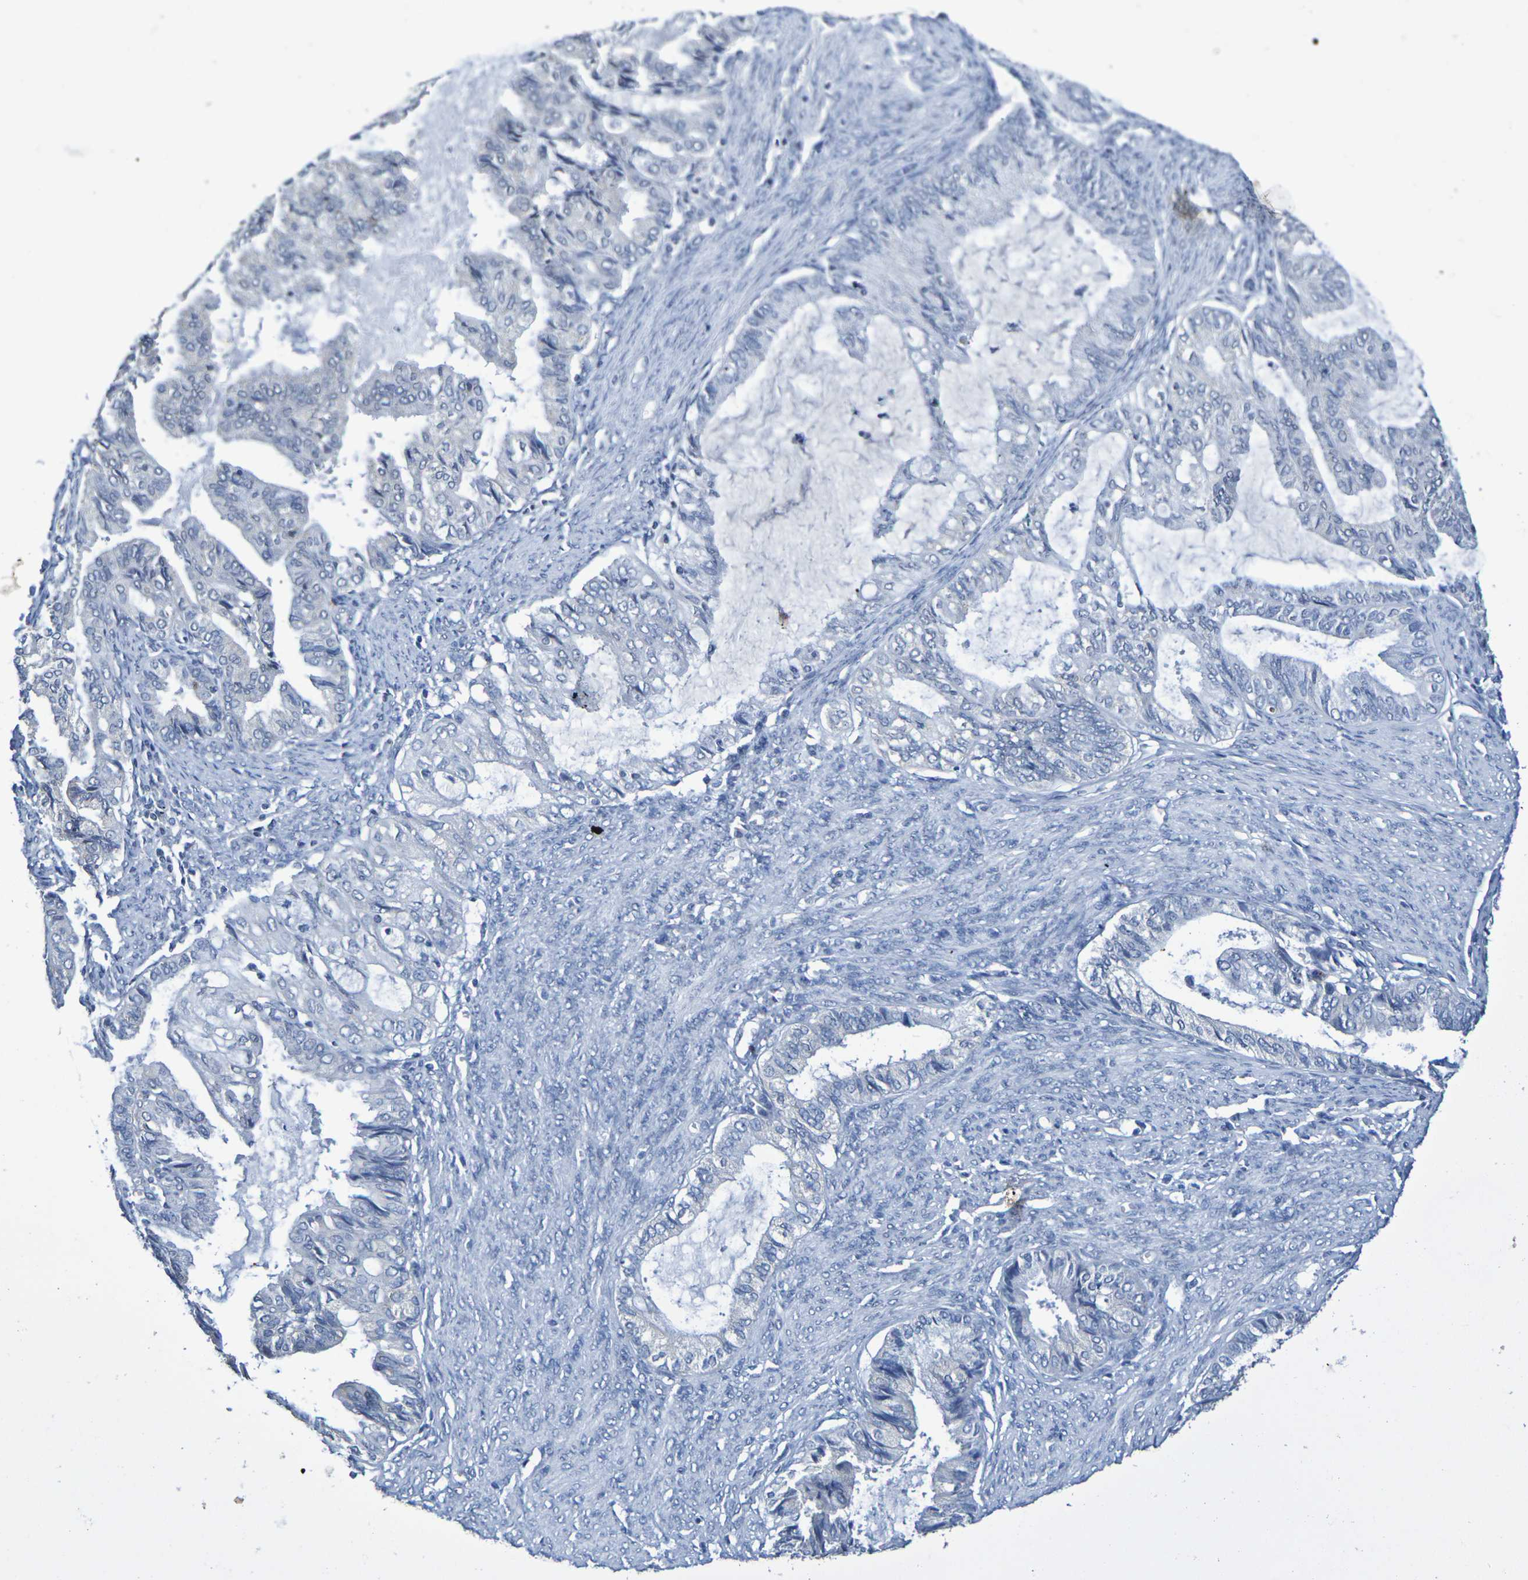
{"staining": {"intensity": "negative", "quantity": "none", "location": "none"}, "tissue": "endometrial cancer", "cell_type": "Tumor cells", "image_type": "cancer", "snomed": [{"axis": "morphology", "description": "Adenocarcinoma, NOS"}, {"axis": "topography", "description": "Endometrium"}], "caption": "There is no significant positivity in tumor cells of endometrial cancer (adenocarcinoma).", "gene": "CHRNB1", "patient": {"sex": "female", "age": 86}}